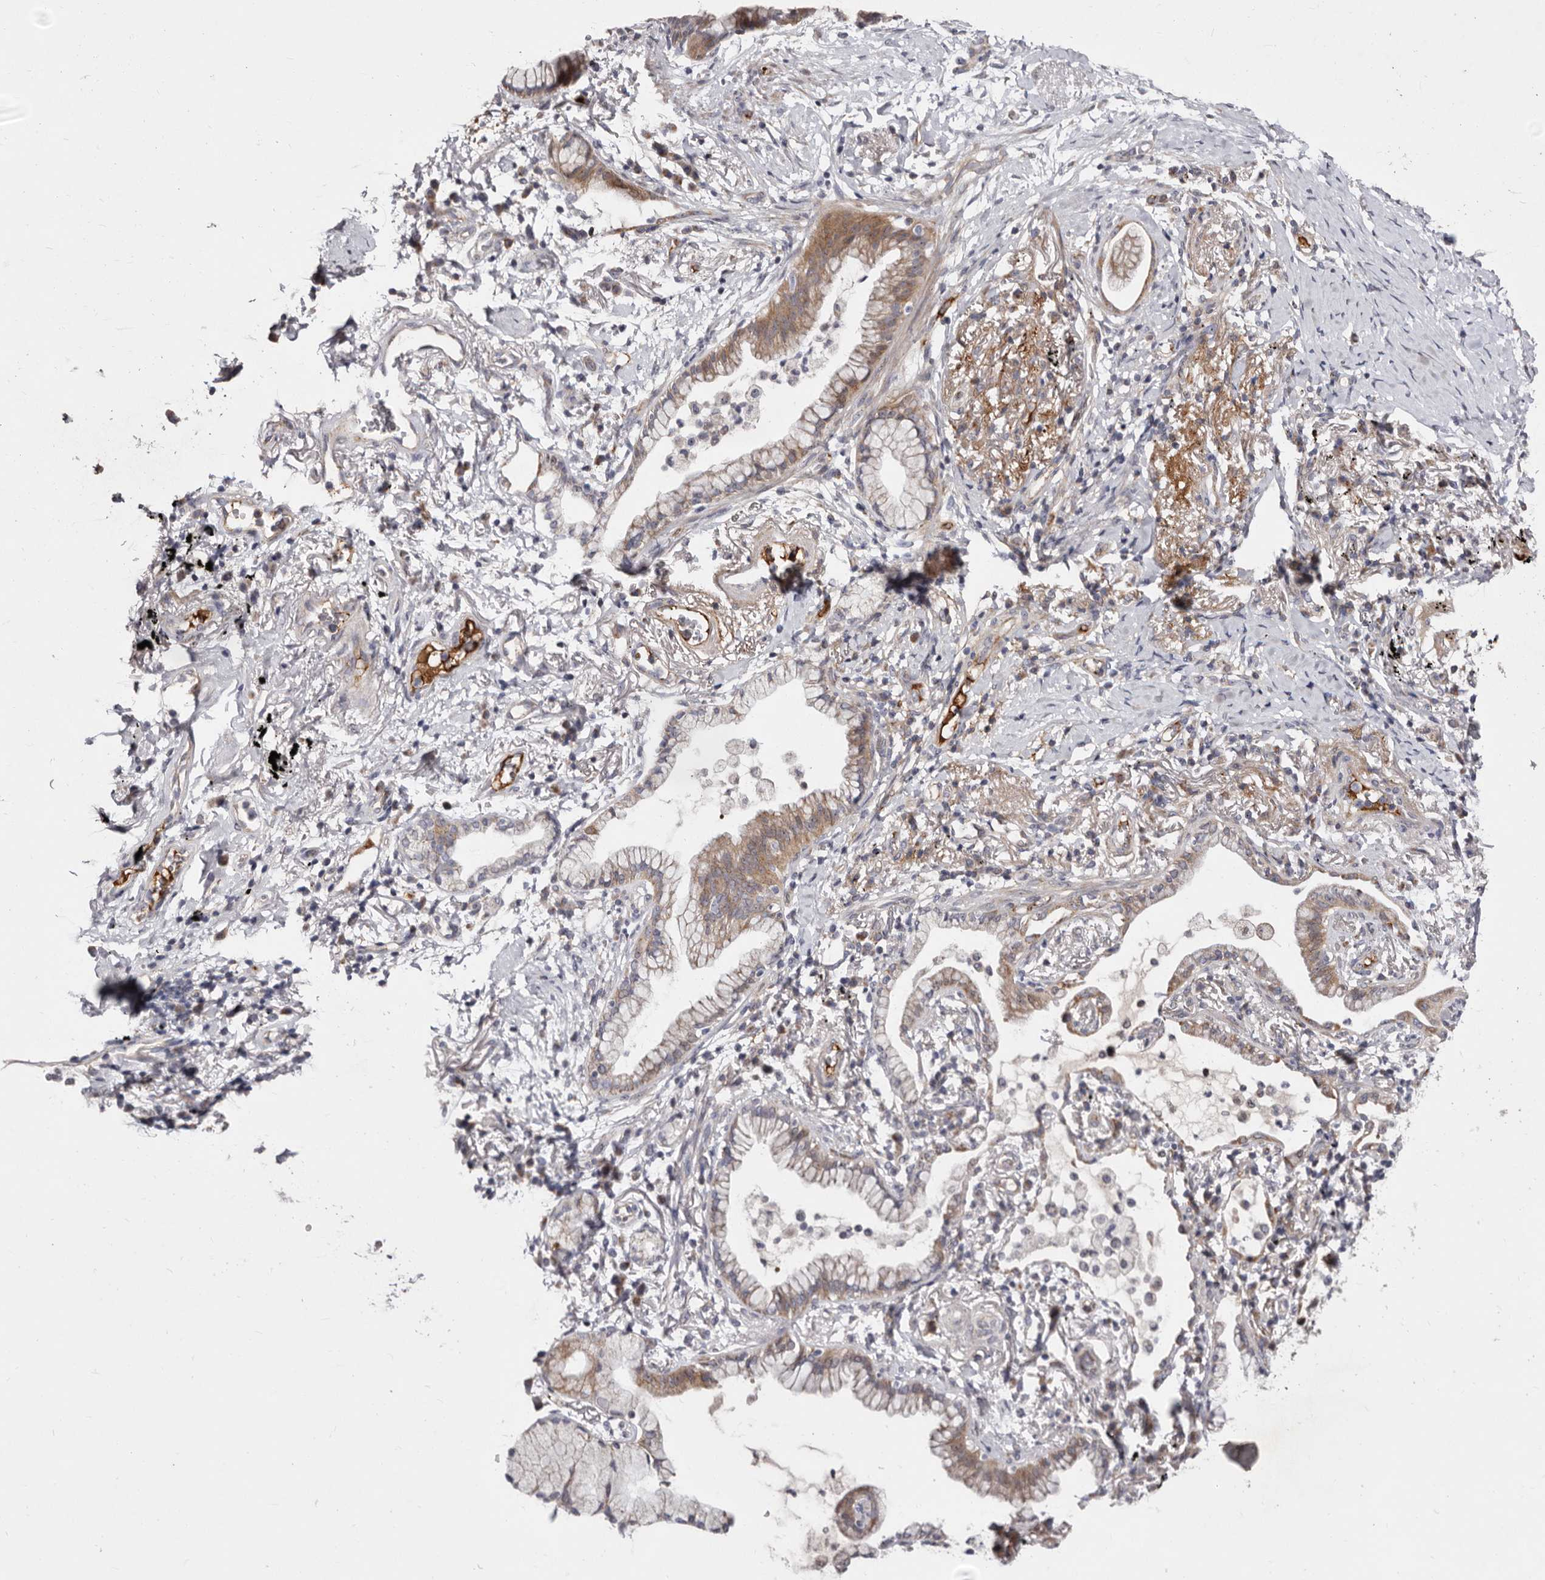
{"staining": {"intensity": "moderate", "quantity": "<25%", "location": "cytoplasmic/membranous"}, "tissue": "lung cancer", "cell_type": "Tumor cells", "image_type": "cancer", "snomed": [{"axis": "morphology", "description": "Adenocarcinoma, NOS"}, {"axis": "topography", "description": "Lung"}], "caption": "A low amount of moderate cytoplasmic/membranous staining is seen in approximately <25% of tumor cells in lung cancer (adenocarcinoma) tissue.", "gene": "NUBPL", "patient": {"sex": "female", "age": 70}}